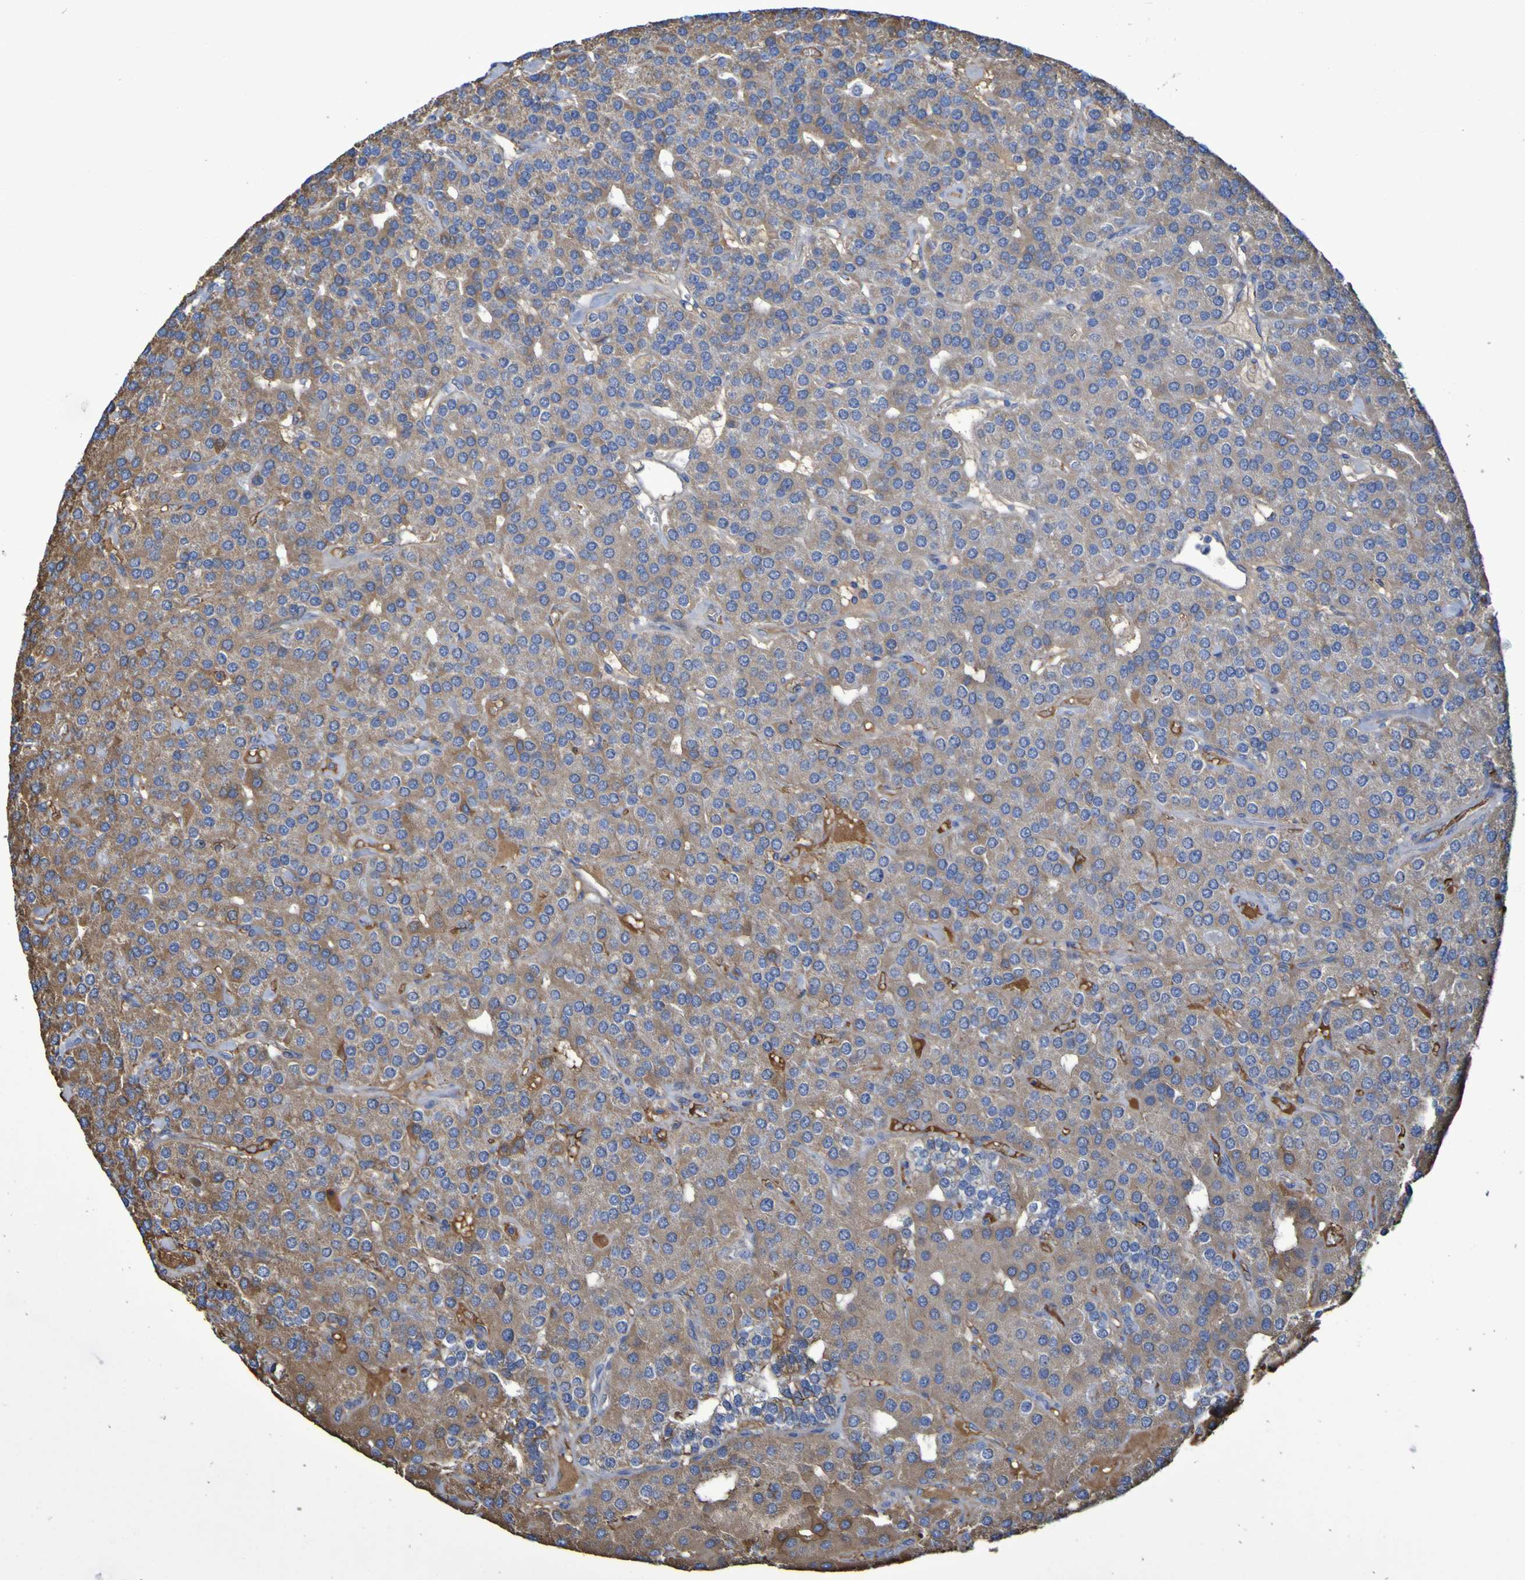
{"staining": {"intensity": "moderate", "quantity": ">75%", "location": "cytoplasmic/membranous"}, "tissue": "parathyroid gland", "cell_type": "Glandular cells", "image_type": "normal", "snomed": [{"axis": "morphology", "description": "Normal tissue, NOS"}, {"axis": "morphology", "description": "Adenoma, NOS"}, {"axis": "topography", "description": "Parathyroid gland"}], "caption": "IHC histopathology image of normal parathyroid gland: human parathyroid gland stained using IHC shows medium levels of moderate protein expression localized specifically in the cytoplasmic/membranous of glandular cells, appearing as a cytoplasmic/membranous brown color.", "gene": "CNTN2", "patient": {"sex": "female", "age": 86}}